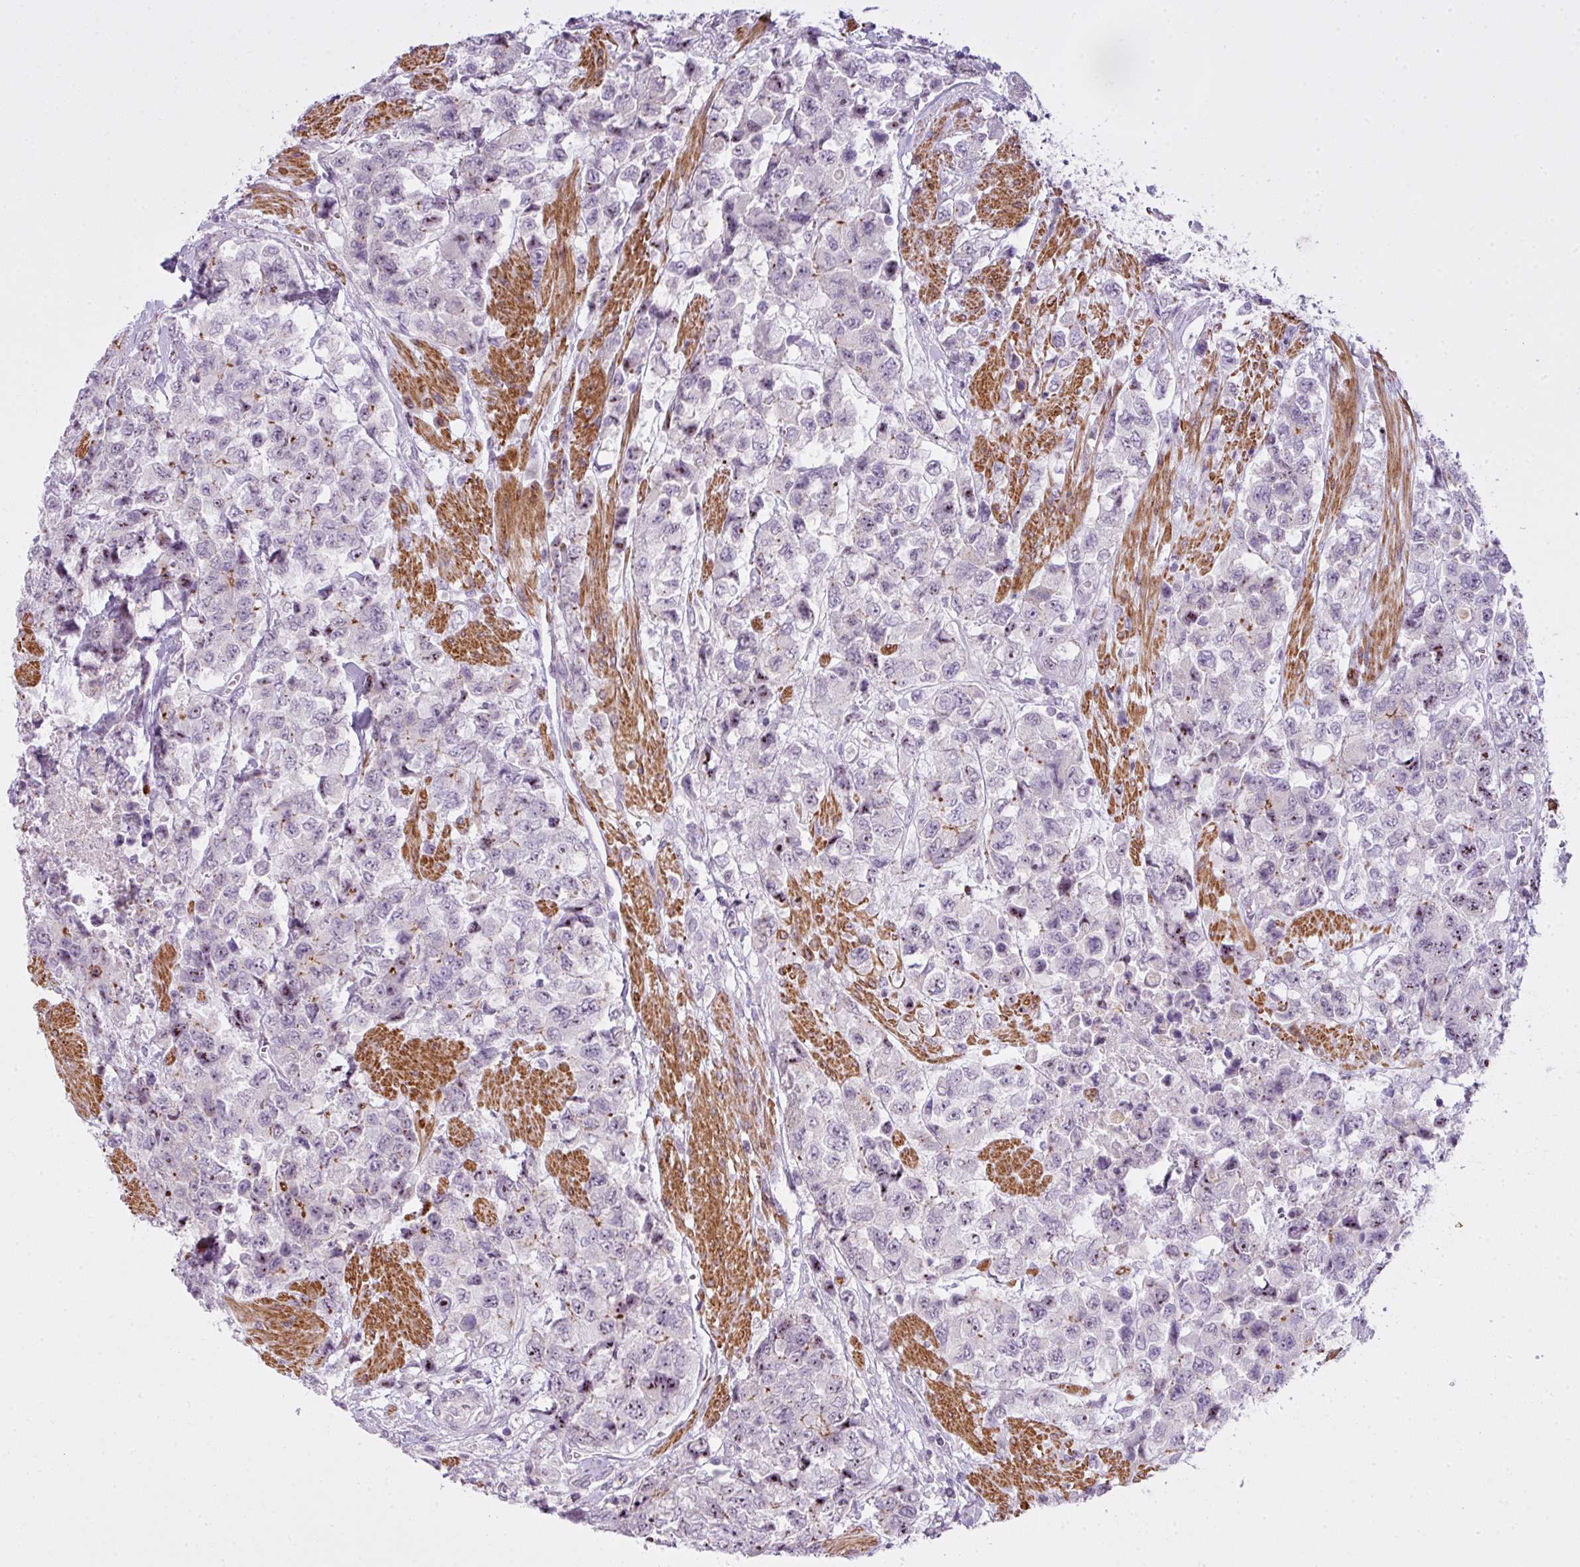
{"staining": {"intensity": "moderate", "quantity": "<25%", "location": "nuclear"}, "tissue": "urothelial cancer", "cell_type": "Tumor cells", "image_type": "cancer", "snomed": [{"axis": "morphology", "description": "Urothelial carcinoma, High grade"}, {"axis": "topography", "description": "Urinary bladder"}], "caption": "Urothelial carcinoma (high-grade) stained for a protein (brown) reveals moderate nuclear positive expression in approximately <25% of tumor cells.", "gene": "ZNF688", "patient": {"sex": "female", "age": 78}}